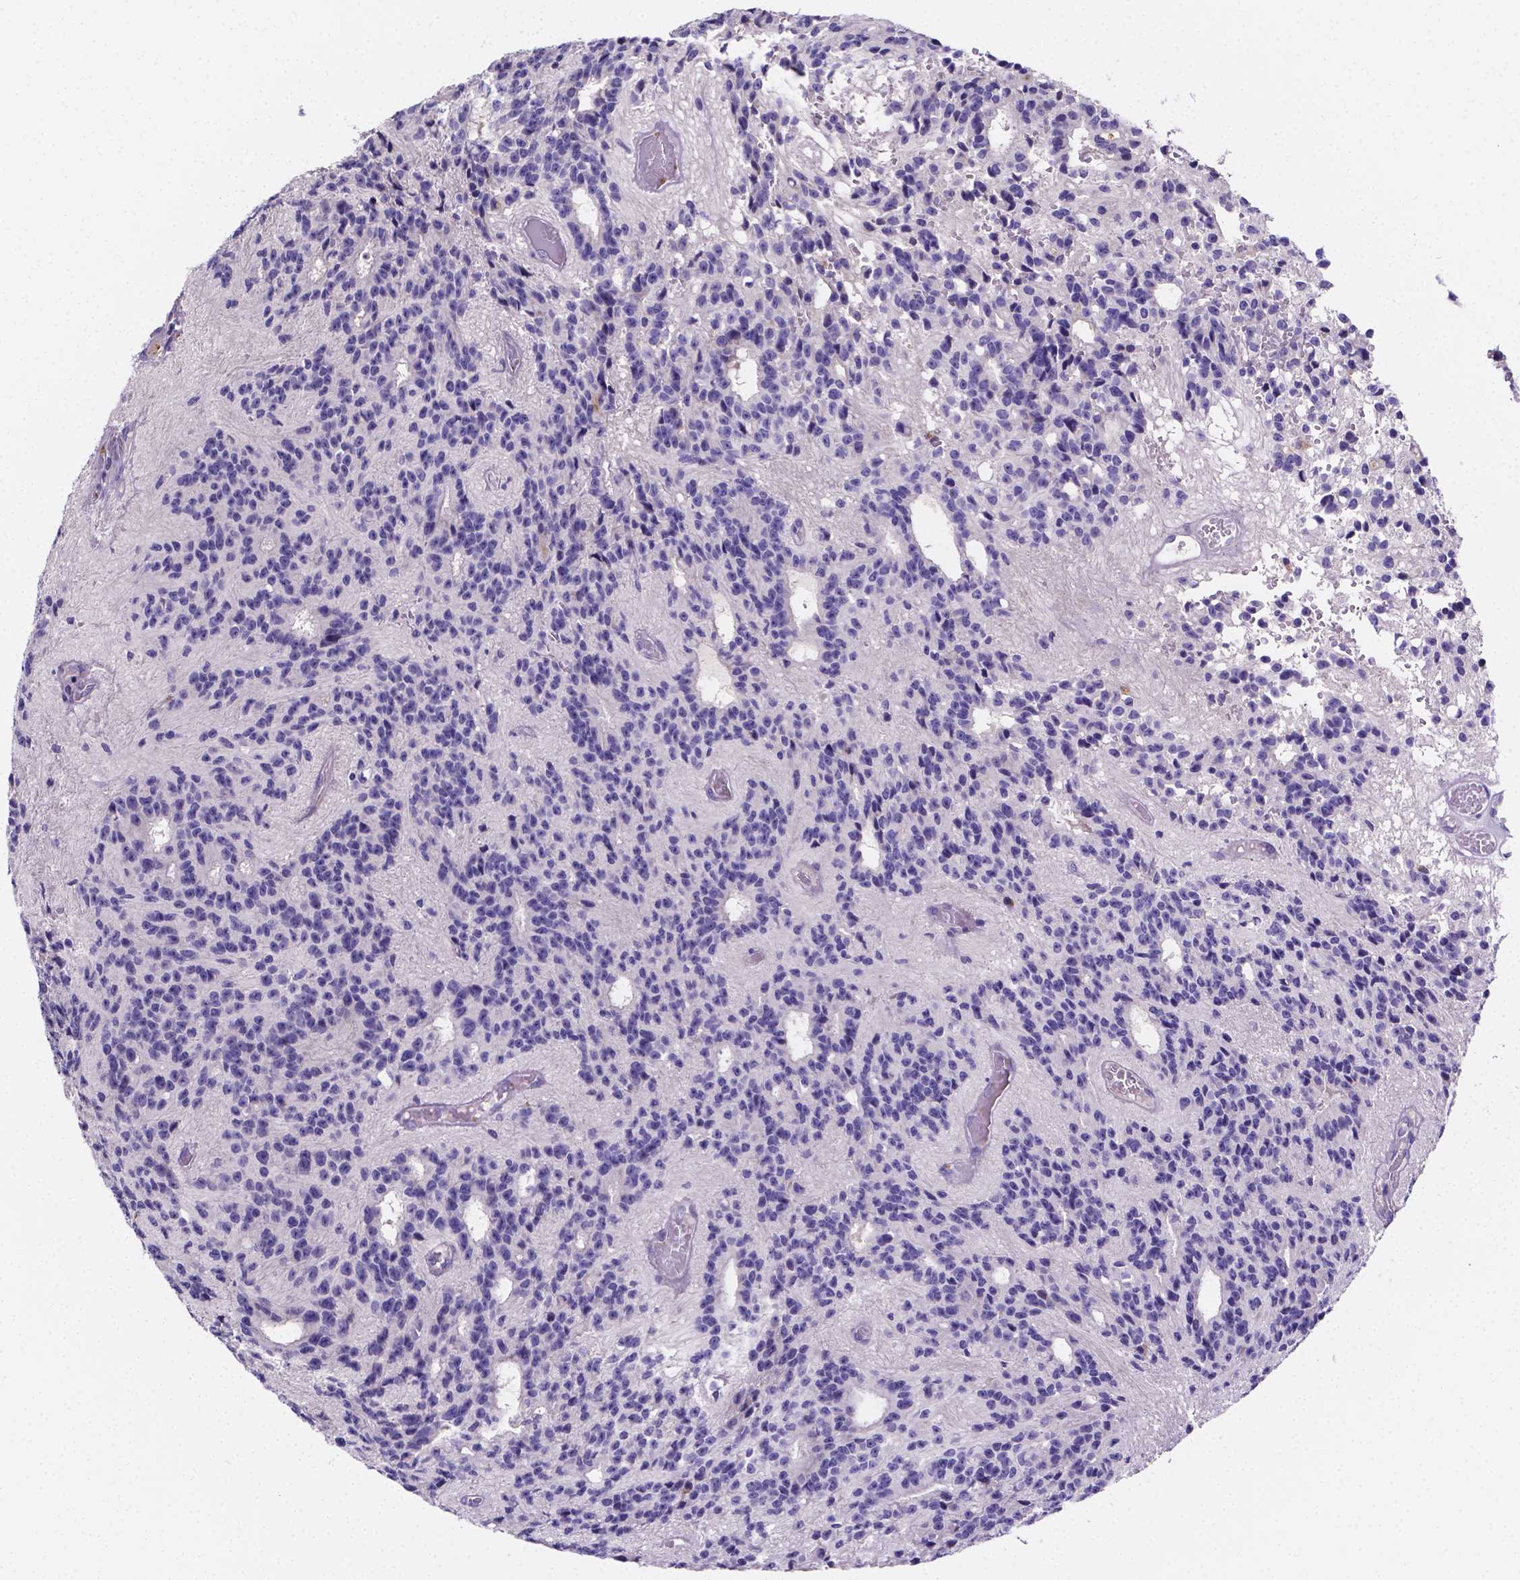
{"staining": {"intensity": "negative", "quantity": "none", "location": "none"}, "tissue": "glioma", "cell_type": "Tumor cells", "image_type": "cancer", "snomed": [{"axis": "morphology", "description": "Glioma, malignant, Low grade"}, {"axis": "topography", "description": "Brain"}], "caption": "Tumor cells are negative for protein expression in human malignant glioma (low-grade). (DAB immunohistochemistry (IHC), high magnification).", "gene": "NRGN", "patient": {"sex": "male", "age": 31}}